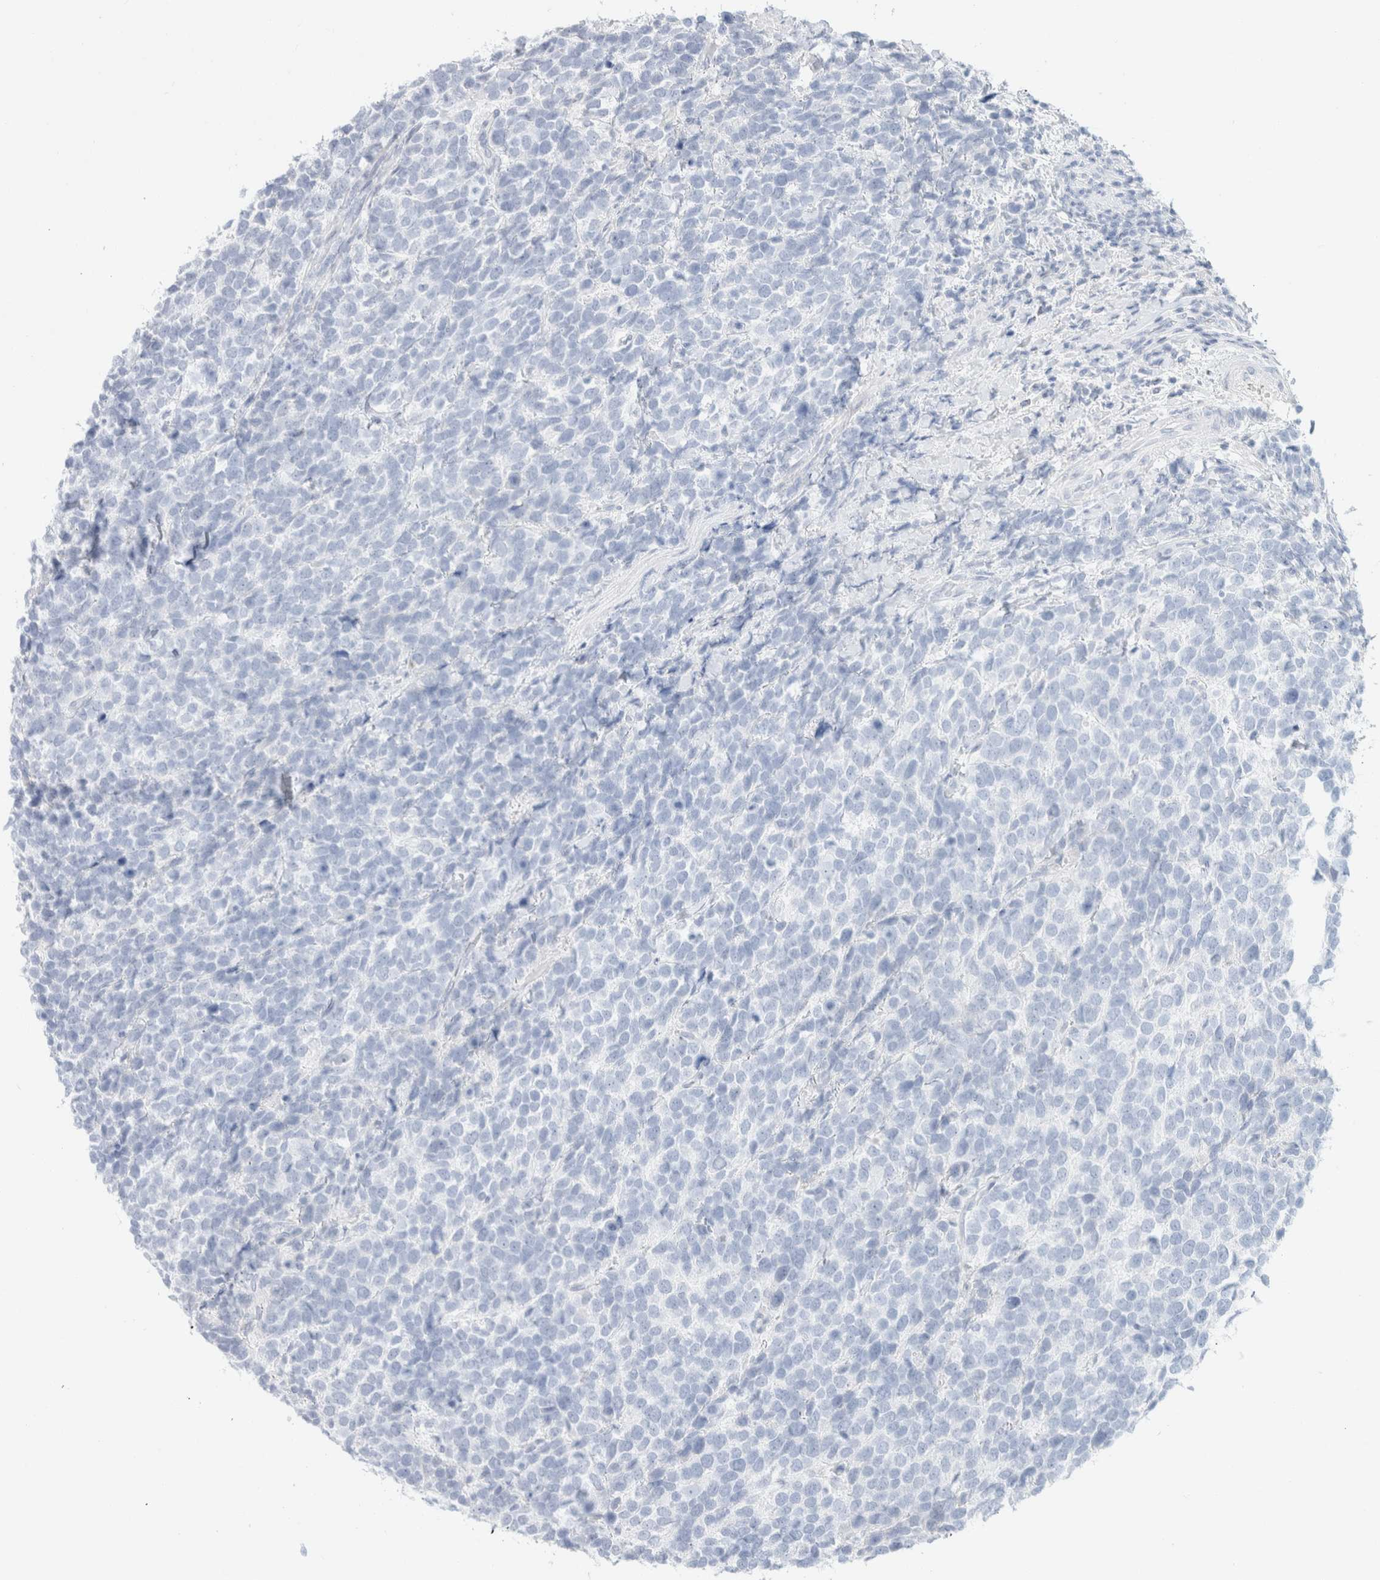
{"staining": {"intensity": "negative", "quantity": "none", "location": "none"}, "tissue": "urothelial cancer", "cell_type": "Tumor cells", "image_type": "cancer", "snomed": [{"axis": "morphology", "description": "Urothelial carcinoma, High grade"}, {"axis": "topography", "description": "Urinary bladder"}], "caption": "DAB immunohistochemical staining of human high-grade urothelial carcinoma reveals no significant expression in tumor cells.", "gene": "CPQ", "patient": {"sex": "female", "age": 82}}